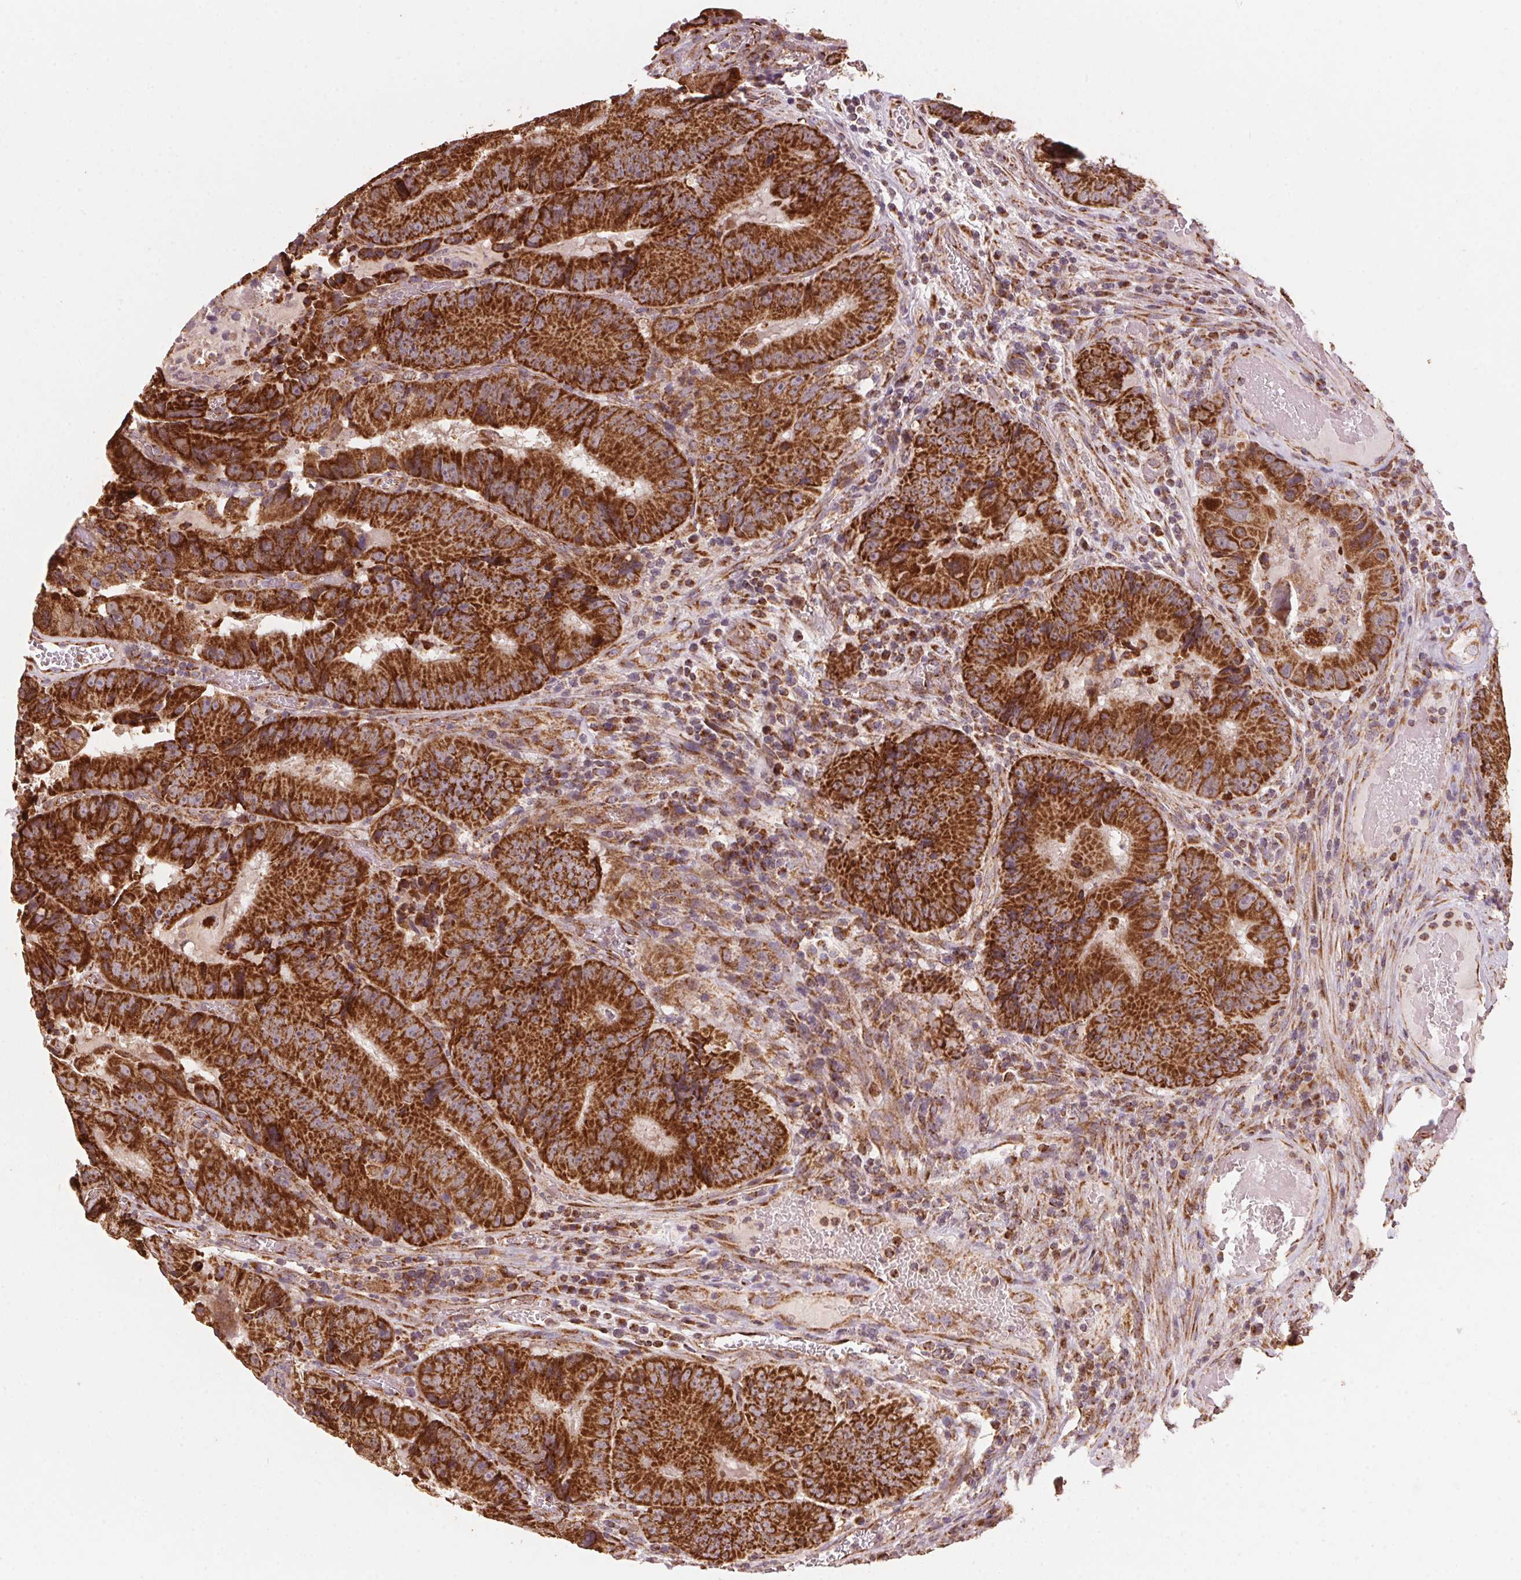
{"staining": {"intensity": "strong", "quantity": ">75%", "location": "cytoplasmic/membranous"}, "tissue": "colorectal cancer", "cell_type": "Tumor cells", "image_type": "cancer", "snomed": [{"axis": "morphology", "description": "Adenocarcinoma, NOS"}, {"axis": "topography", "description": "Colon"}], "caption": "The histopathology image displays a brown stain indicating the presence of a protein in the cytoplasmic/membranous of tumor cells in colorectal adenocarcinoma.", "gene": "TOMM70", "patient": {"sex": "female", "age": 86}}